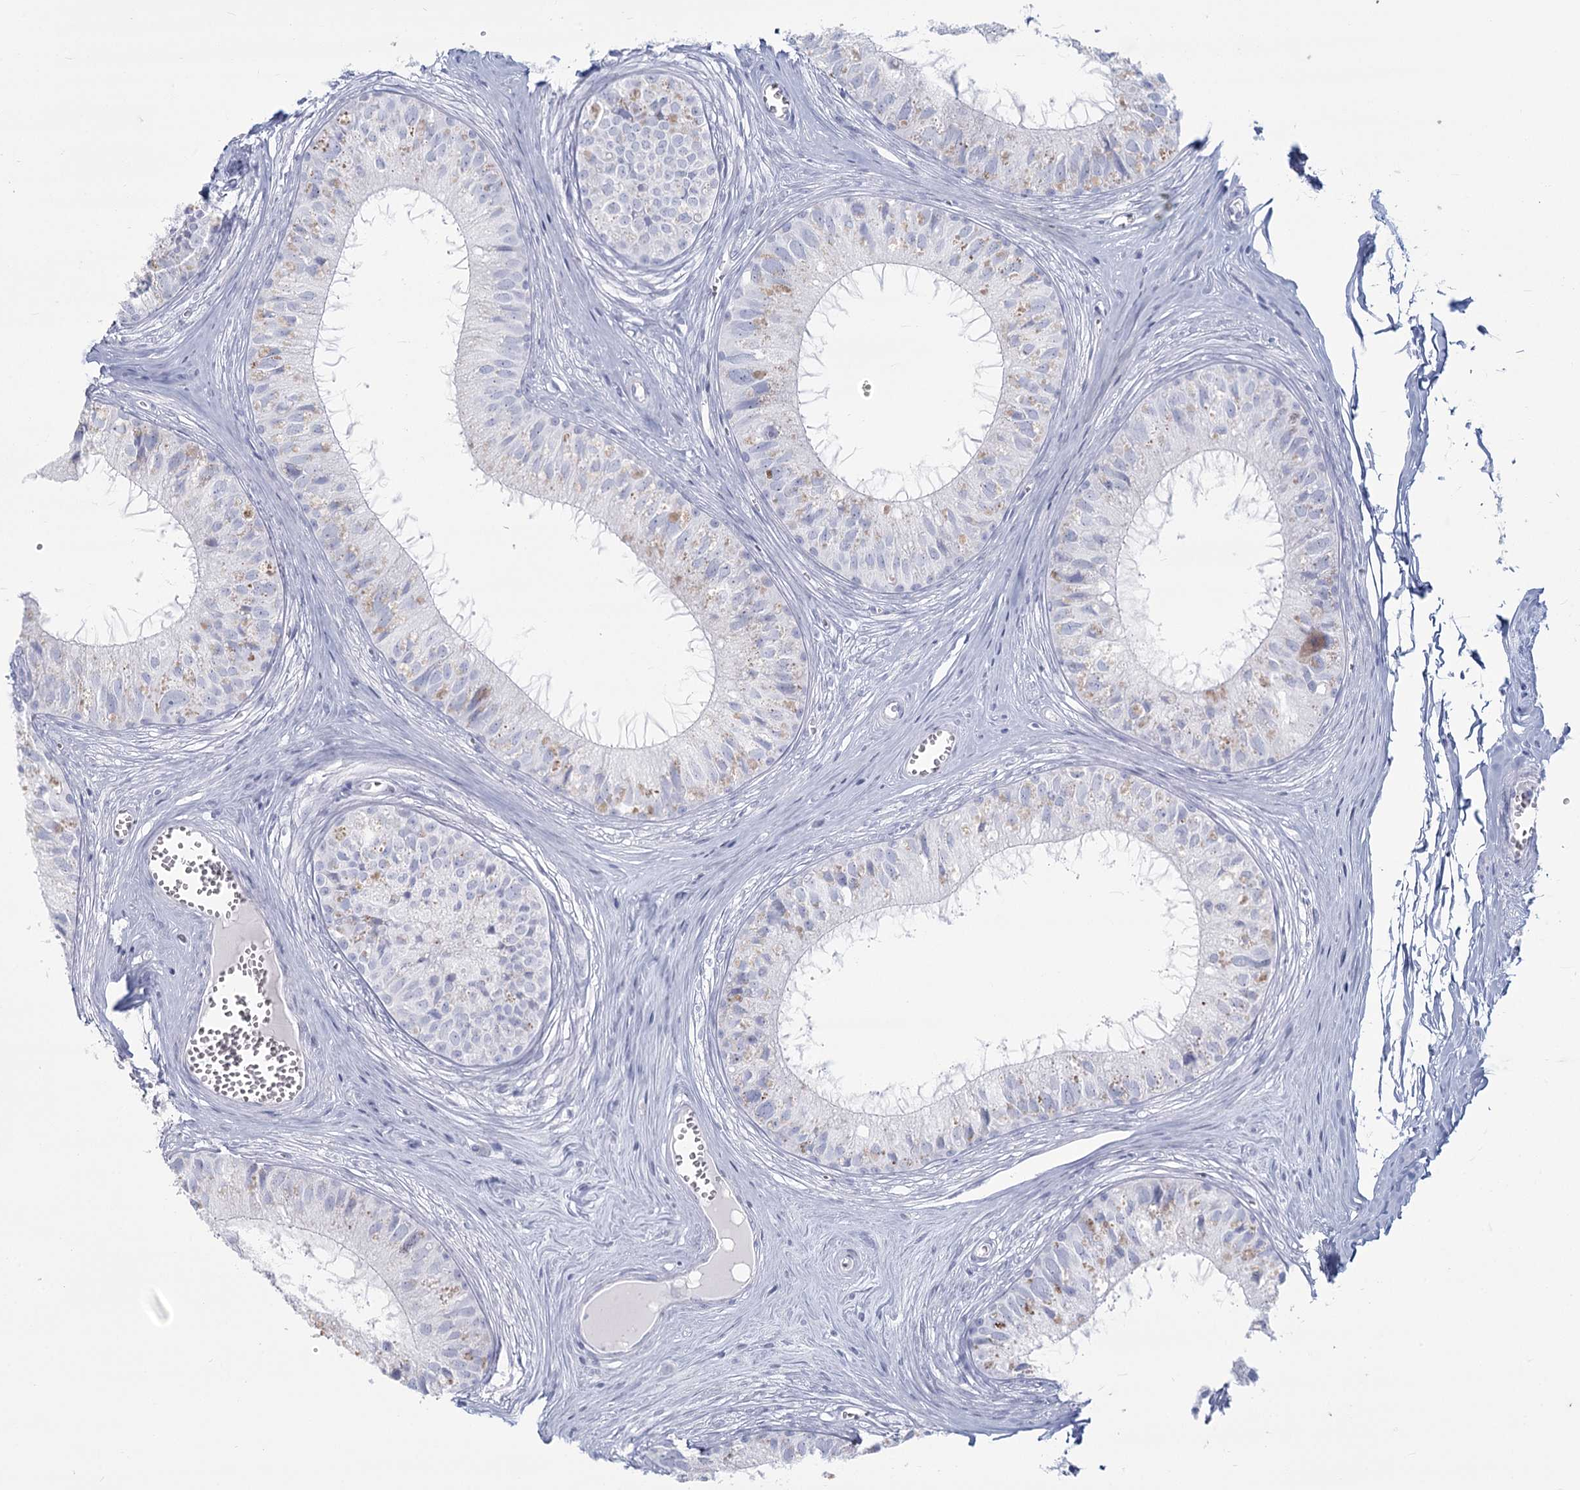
{"staining": {"intensity": "negative", "quantity": "none", "location": "none"}, "tissue": "epididymis", "cell_type": "Glandular cells", "image_type": "normal", "snomed": [{"axis": "morphology", "description": "Normal tissue, NOS"}, {"axis": "topography", "description": "Epididymis"}], "caption": "Epididymis was stained to show a protein in brown. There is no significant expression in glandular cells. (DAB immunohistochemistry (IHC) visualized using brightfield microscopy, high magnification).", "gene": "SLC6A19", "patient": {"sex": "male", "age": 36}}